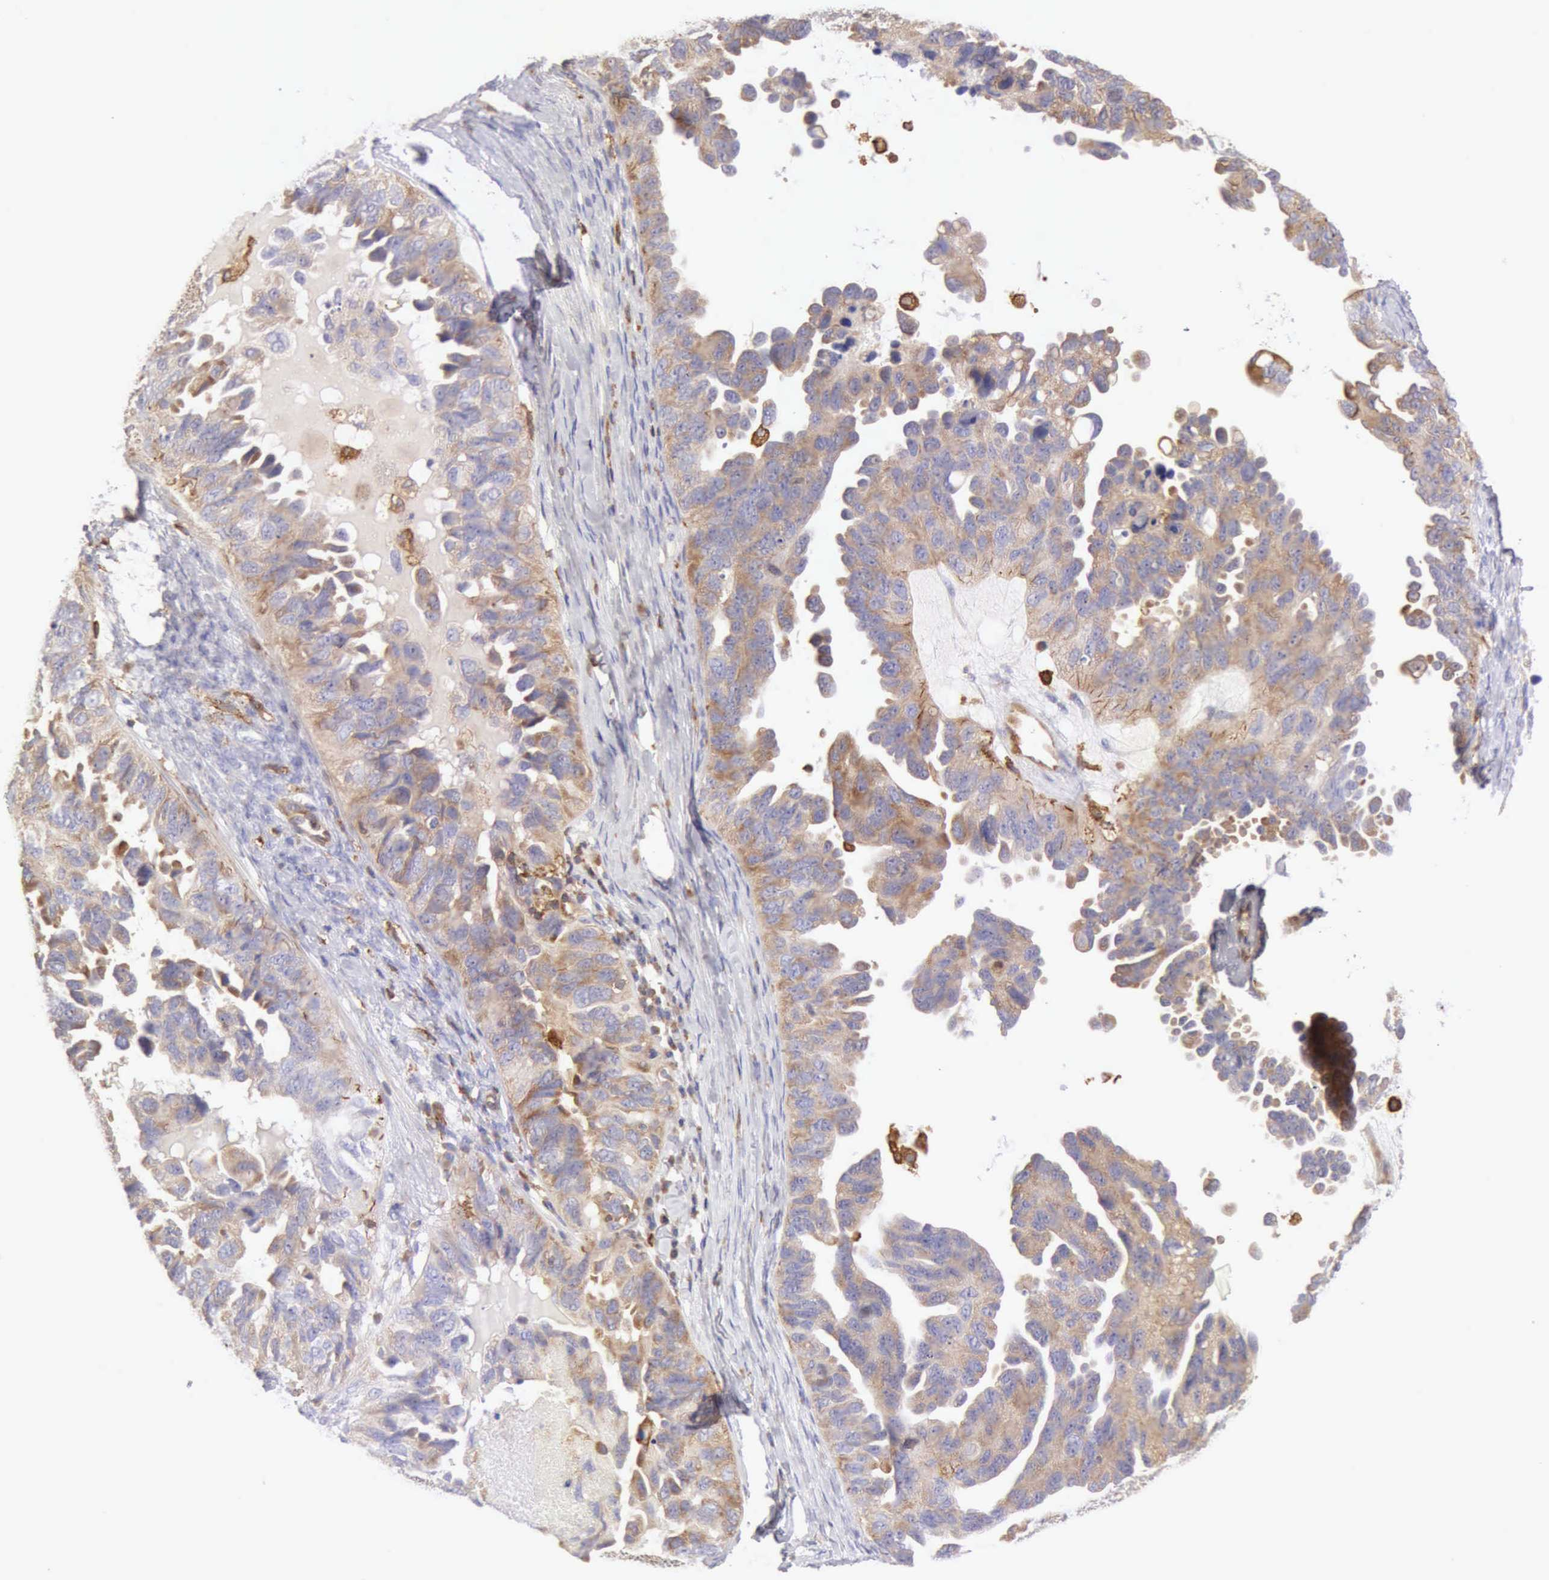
{"staining": {"intensity": "weak", "quantity": "25%-75%", "location": "cytoplasmic/membranous"}, "tissue": "ovarian cancer", "cell_type": "Tumor cells", "image_type": "cancer", "snomed": [{"axis": "morphology", "description": "Cystadenocarcinoma, serous, NOS"}, {"axis": "topography", "description": "Ovary"}], "caption": "Human serous cystadenocarcinoma (ovarian) stained for a protein (brown) reveals weak cytoplasmic/membranous positive staining in approximately 25%-75% of tumor cells.", "gene": "ARHGAP4", "patient": {"sex": "female", "age": 82}}